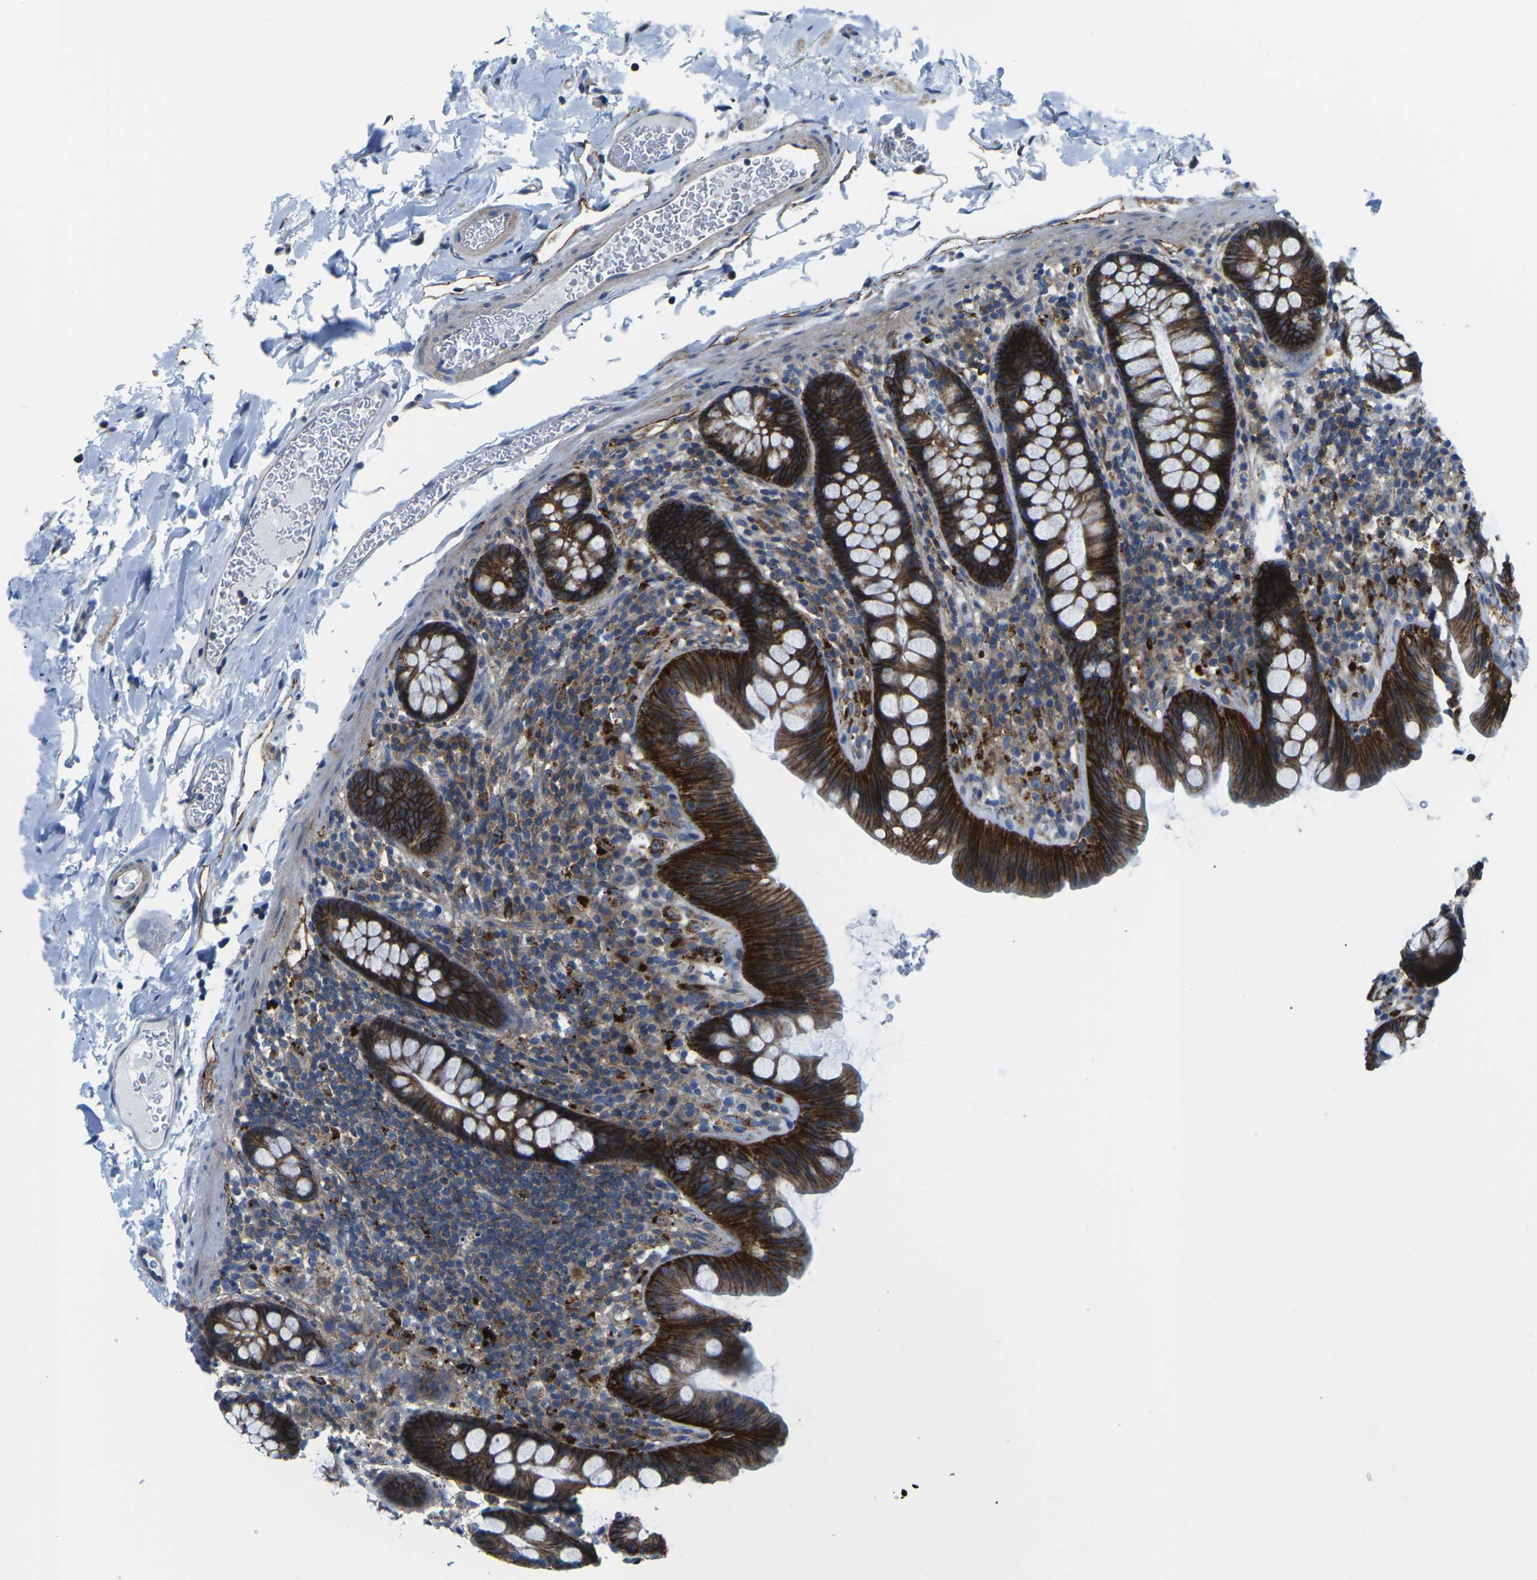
{"staining": {"intensity": "weak", "quantity": ">75%", "location": "cytoplasmic/membranous"}, "tissue": "colon", "cell_type": "Endothelial cells", "image_type": "normal", "snomed": [{"axis": "morphology", "description": "Normal tissue, NOS"}, {"axis": "topography", "description": "Colon"}], "caption": "Endothelial cells display weak cytoplasmic/membranous expression in approximately >75% of cells in unremarkable colon. (brown staining indicates protein expression, while blue staining denotes nuclei).", "gene": "DLG1", "patient": {"sex": "female", "age": 80}}